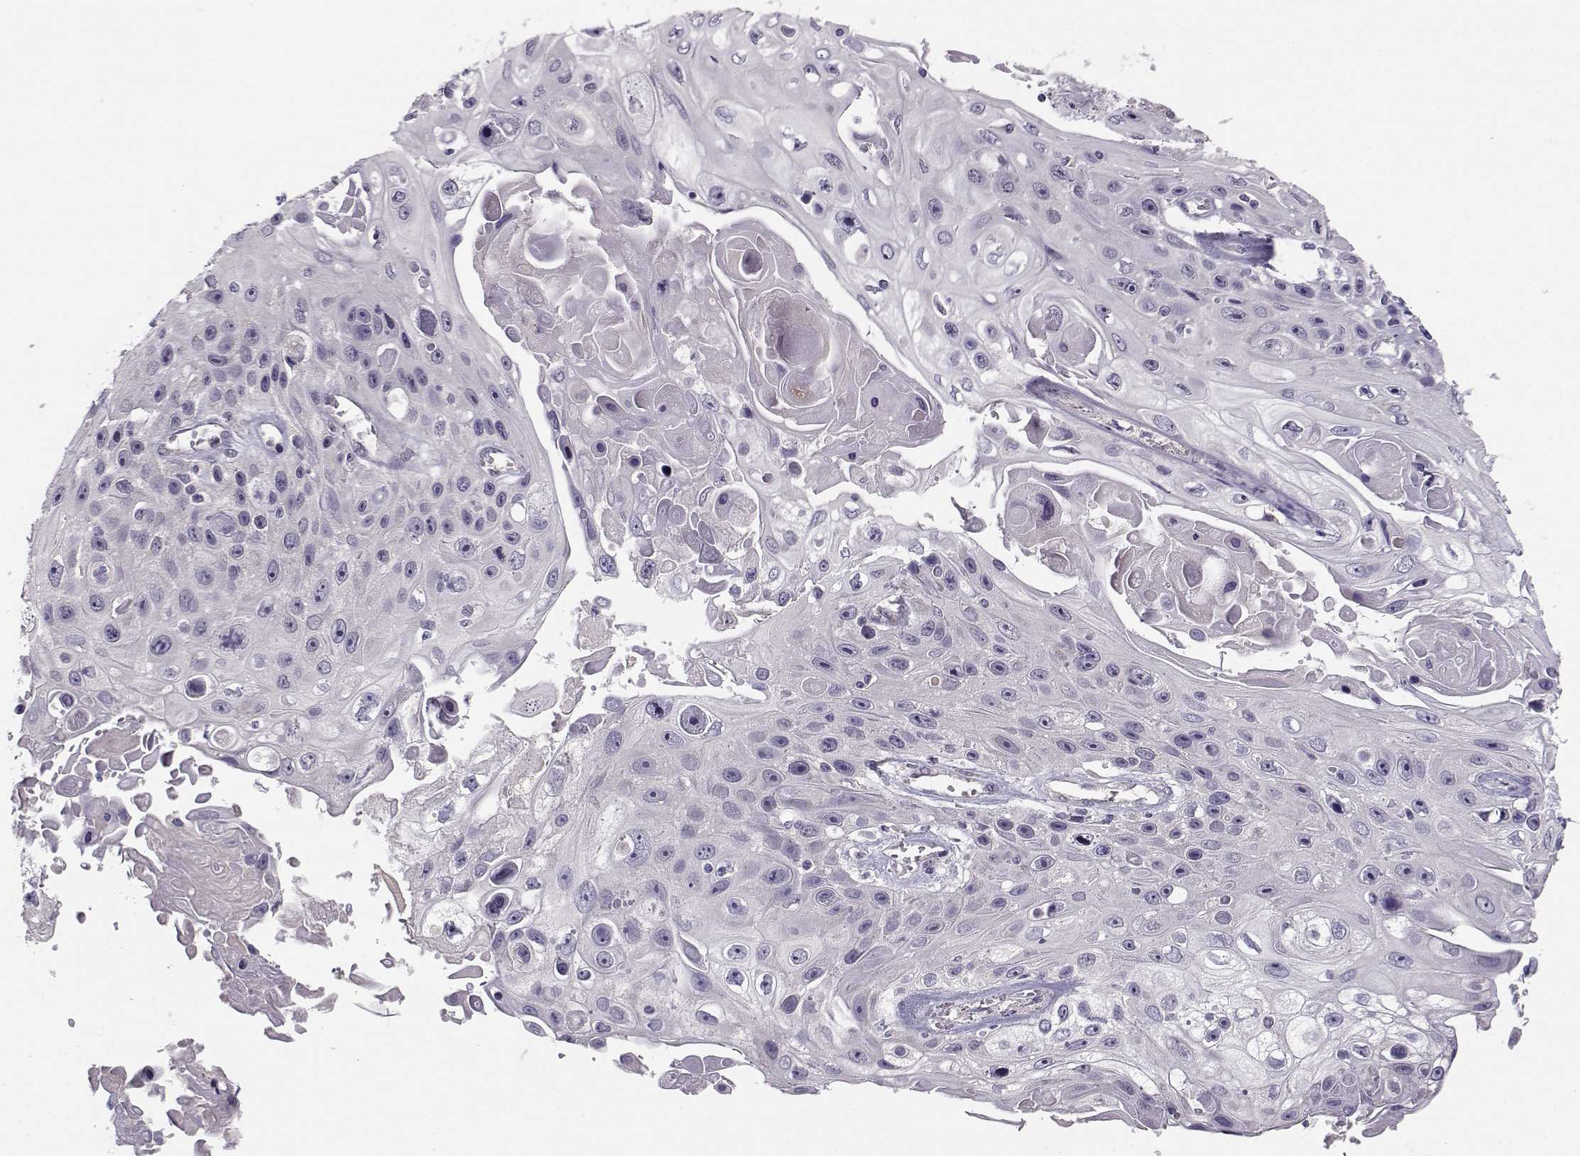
{"staining": {"intensity": "negative", "quantity": "none", "location": "none"}, "tissue": "skin cancer", "cell_type": "Tumor cells", "image_type": "cancer", "snomed": [{"axis": "morphology", "description": "Squamous cell carcinoma, NOS"}, {"axis": "topography", "description": "Skin"}], "caption": "This is a image of immunohistochemistry staining of squamous cell carcinoma (skin), which shows no staining in tumor cells.", "gene": "TMEM145", "patient": {"sex": "male", "age": 82}}